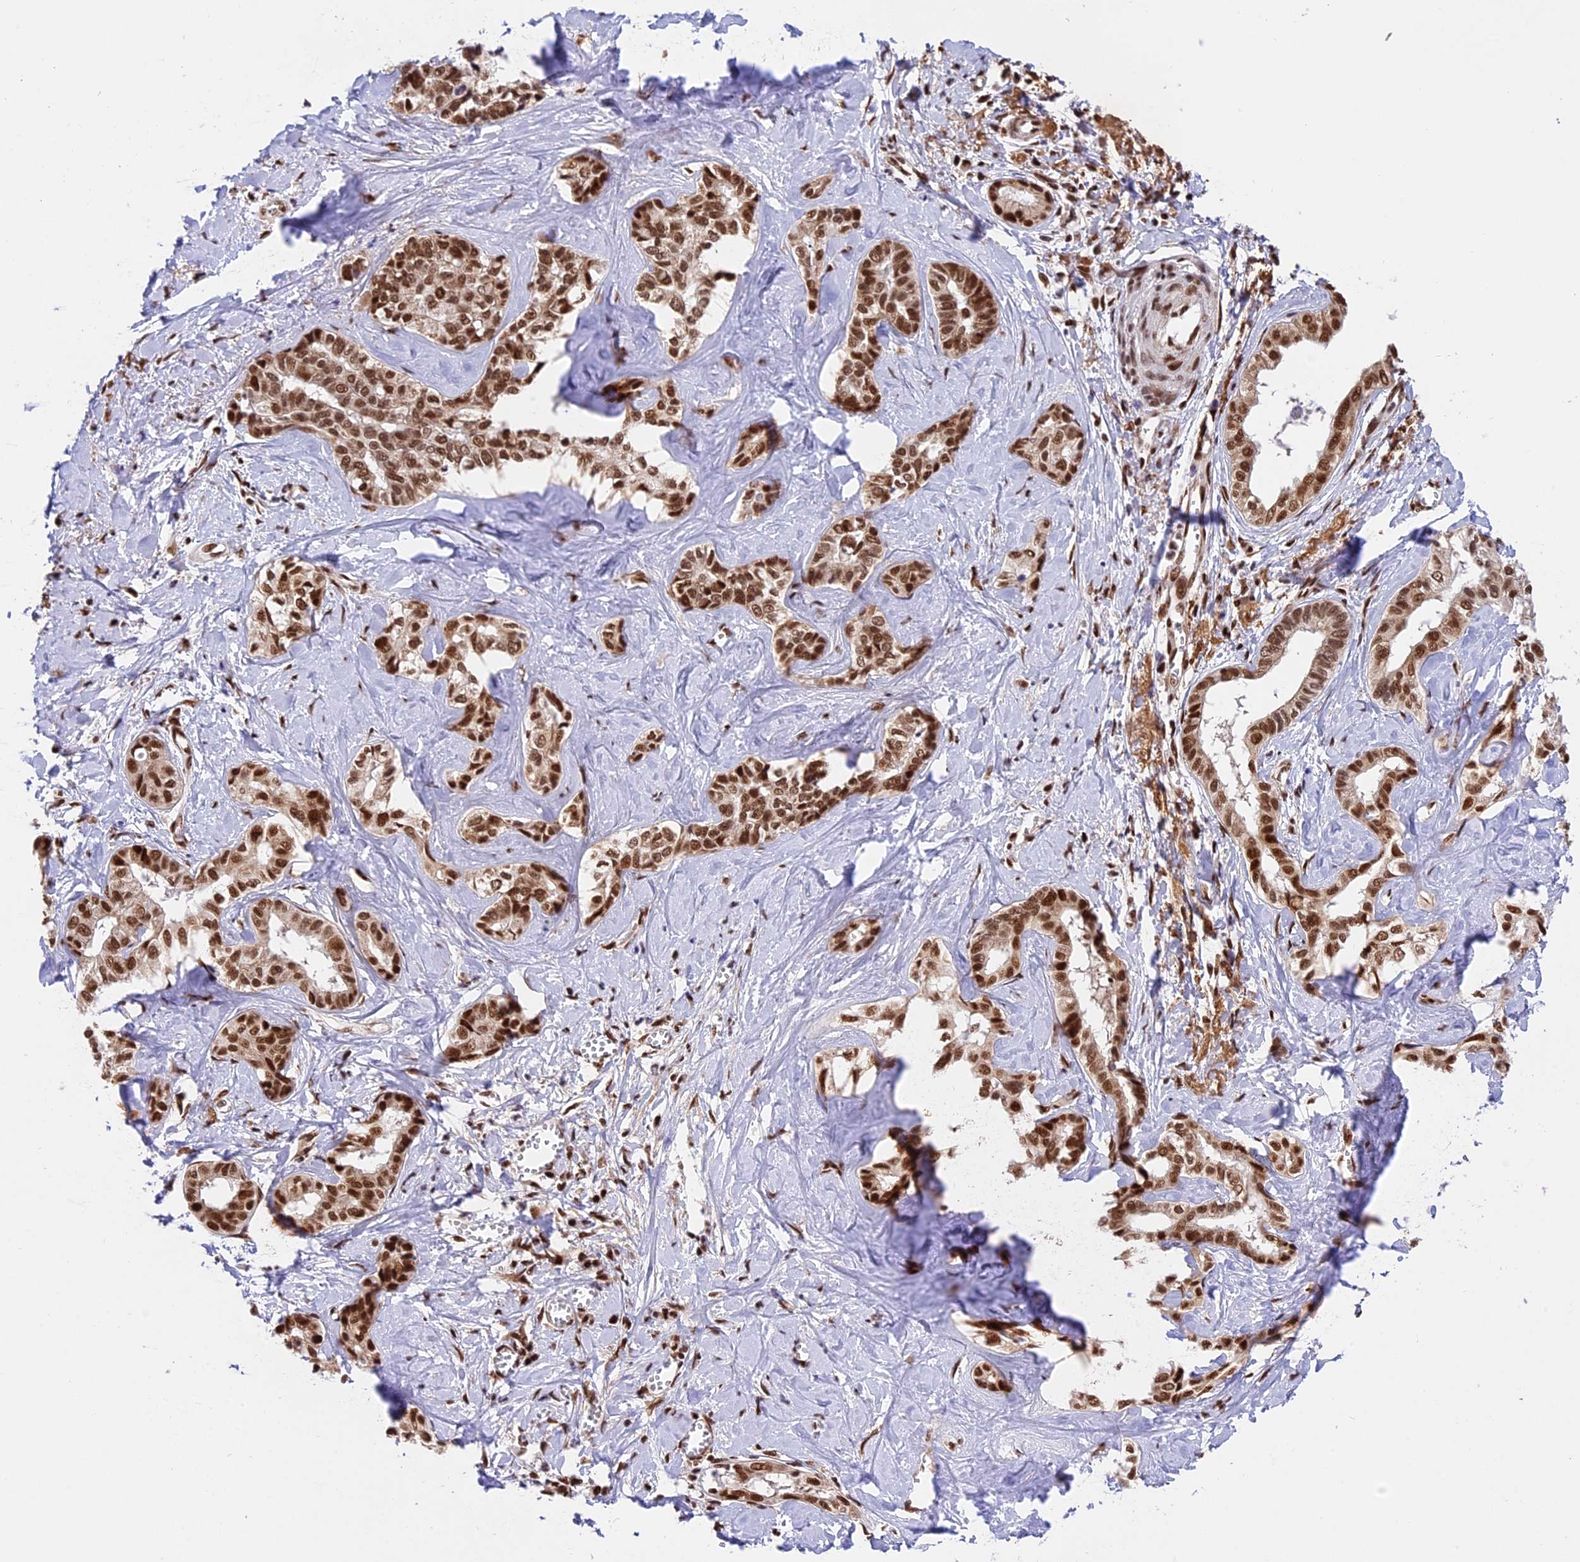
{"staining": {"intensity": "strong", "quantity": ">75%", "location": "nuclear"}, "tissue": "liver cancer", "cell_type": "Tumor cells", "image_type": "cancer", "snomed": [{"axis": "morphology", "description": "Cholangiocarcinoma"}, {"axis": "topography", "description": "Liver"}], "caption": "Cholangiocarcinoma (liver) tissue displays strong nuclear positivity in approximately >75% of tumor cells, visualized by immunohistochemistry. The staining was performed using DAB, with brown indicating positive protein expression. Nuclei are stained blue with hematoxylin.", "gene": "RAMAC", "patient": {"sex": "female", "age": 77}}